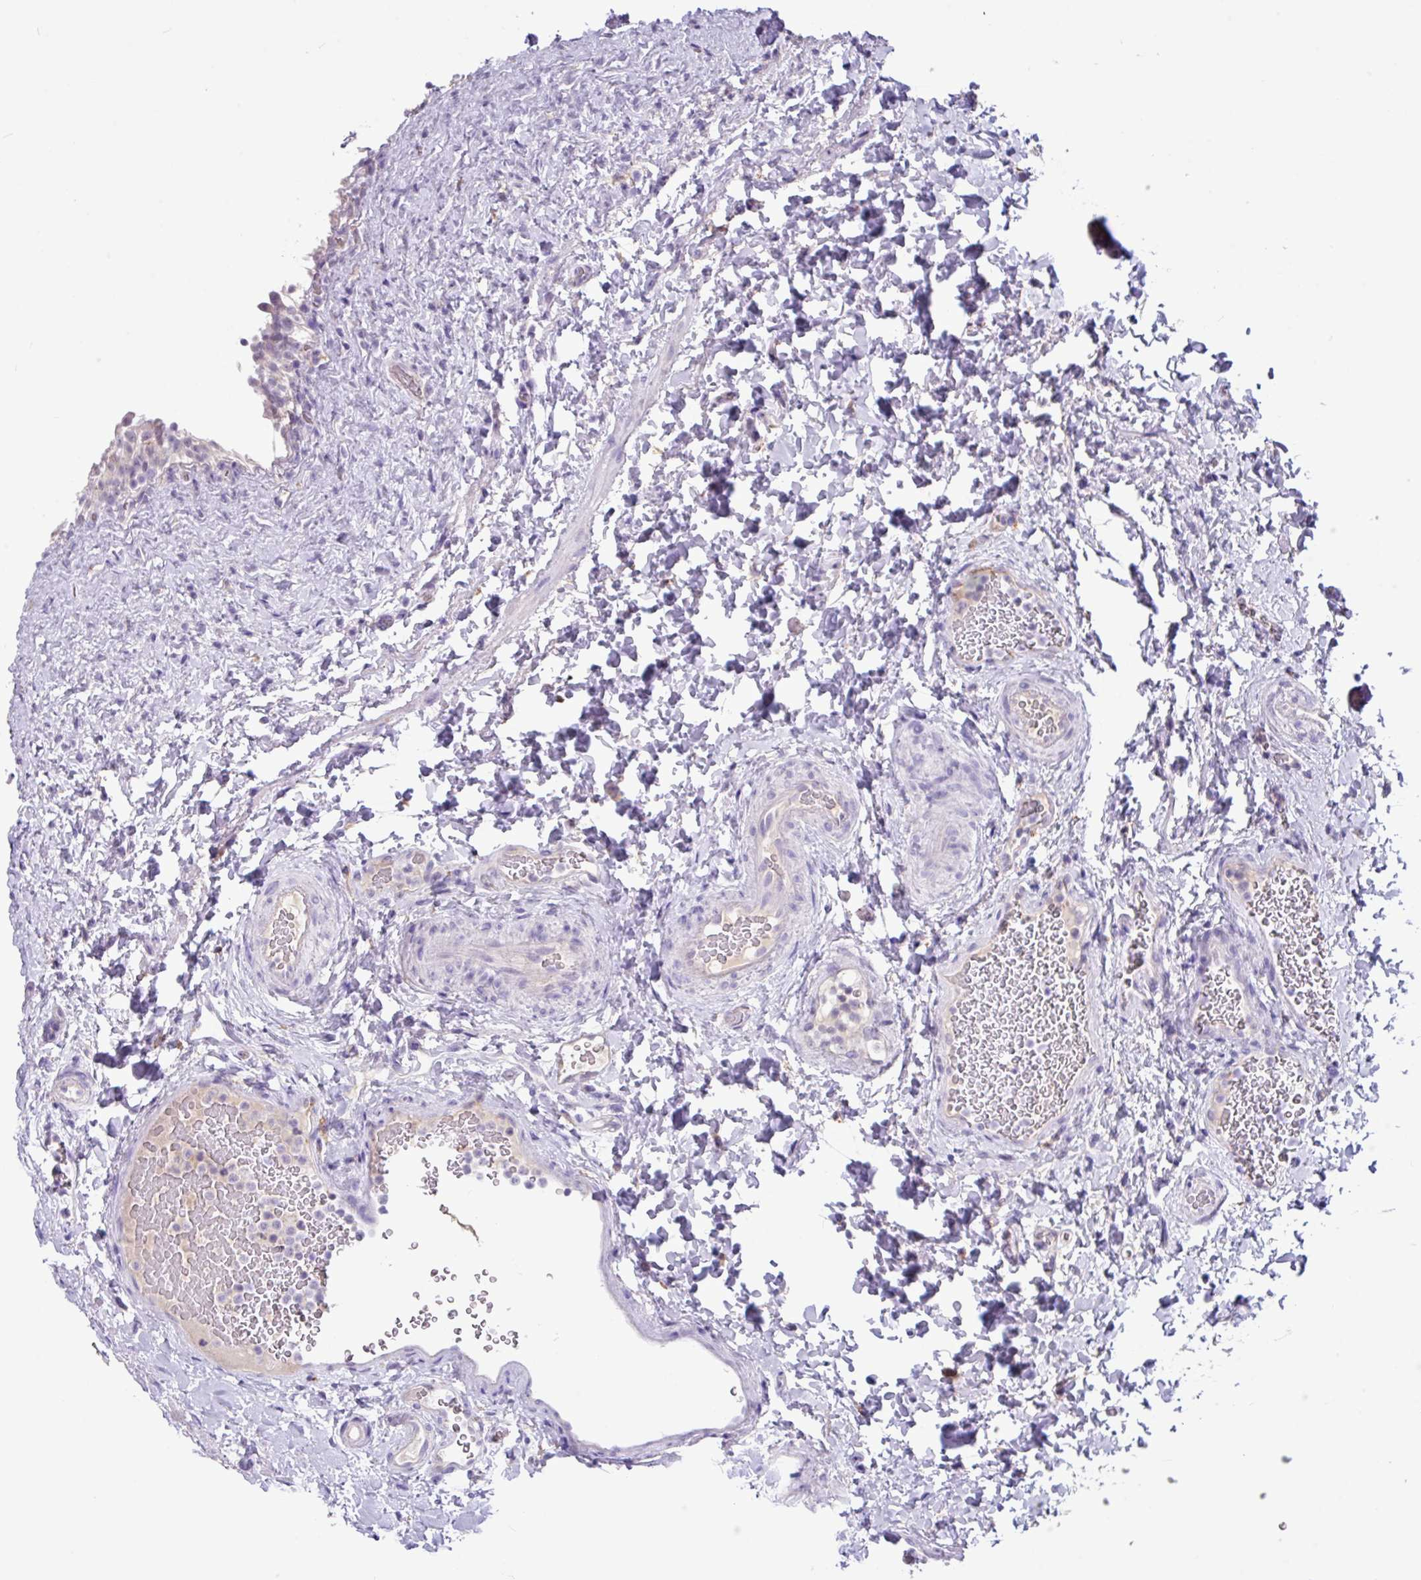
{"staining": {"intensity": "negative", "quantity": "none", "location": "none"}, "tissue": "urinary bladder", "cell_type": "Urothelial cells", "image_type": "normal", "snomed": [{"axis": "morphology", "description": "Normal tissue, NOS"}, {"axis": "topography", "description": "Urinary bladder"}], "caption": "Immunohistochemistry (IHC) photomicrograph of benign urinary bladder: human urinary bladder stained with DAB (3,3'-diaminobenzidine) reveals no significant protein positivity in urothelial cells. (DAB (3,3'-diaminobenzidine) immunohistochemistry visualized using brightfield microscopy, high magnification).", "gene": "ZNF524", "patient": {"sex": "female", "age": 27}}